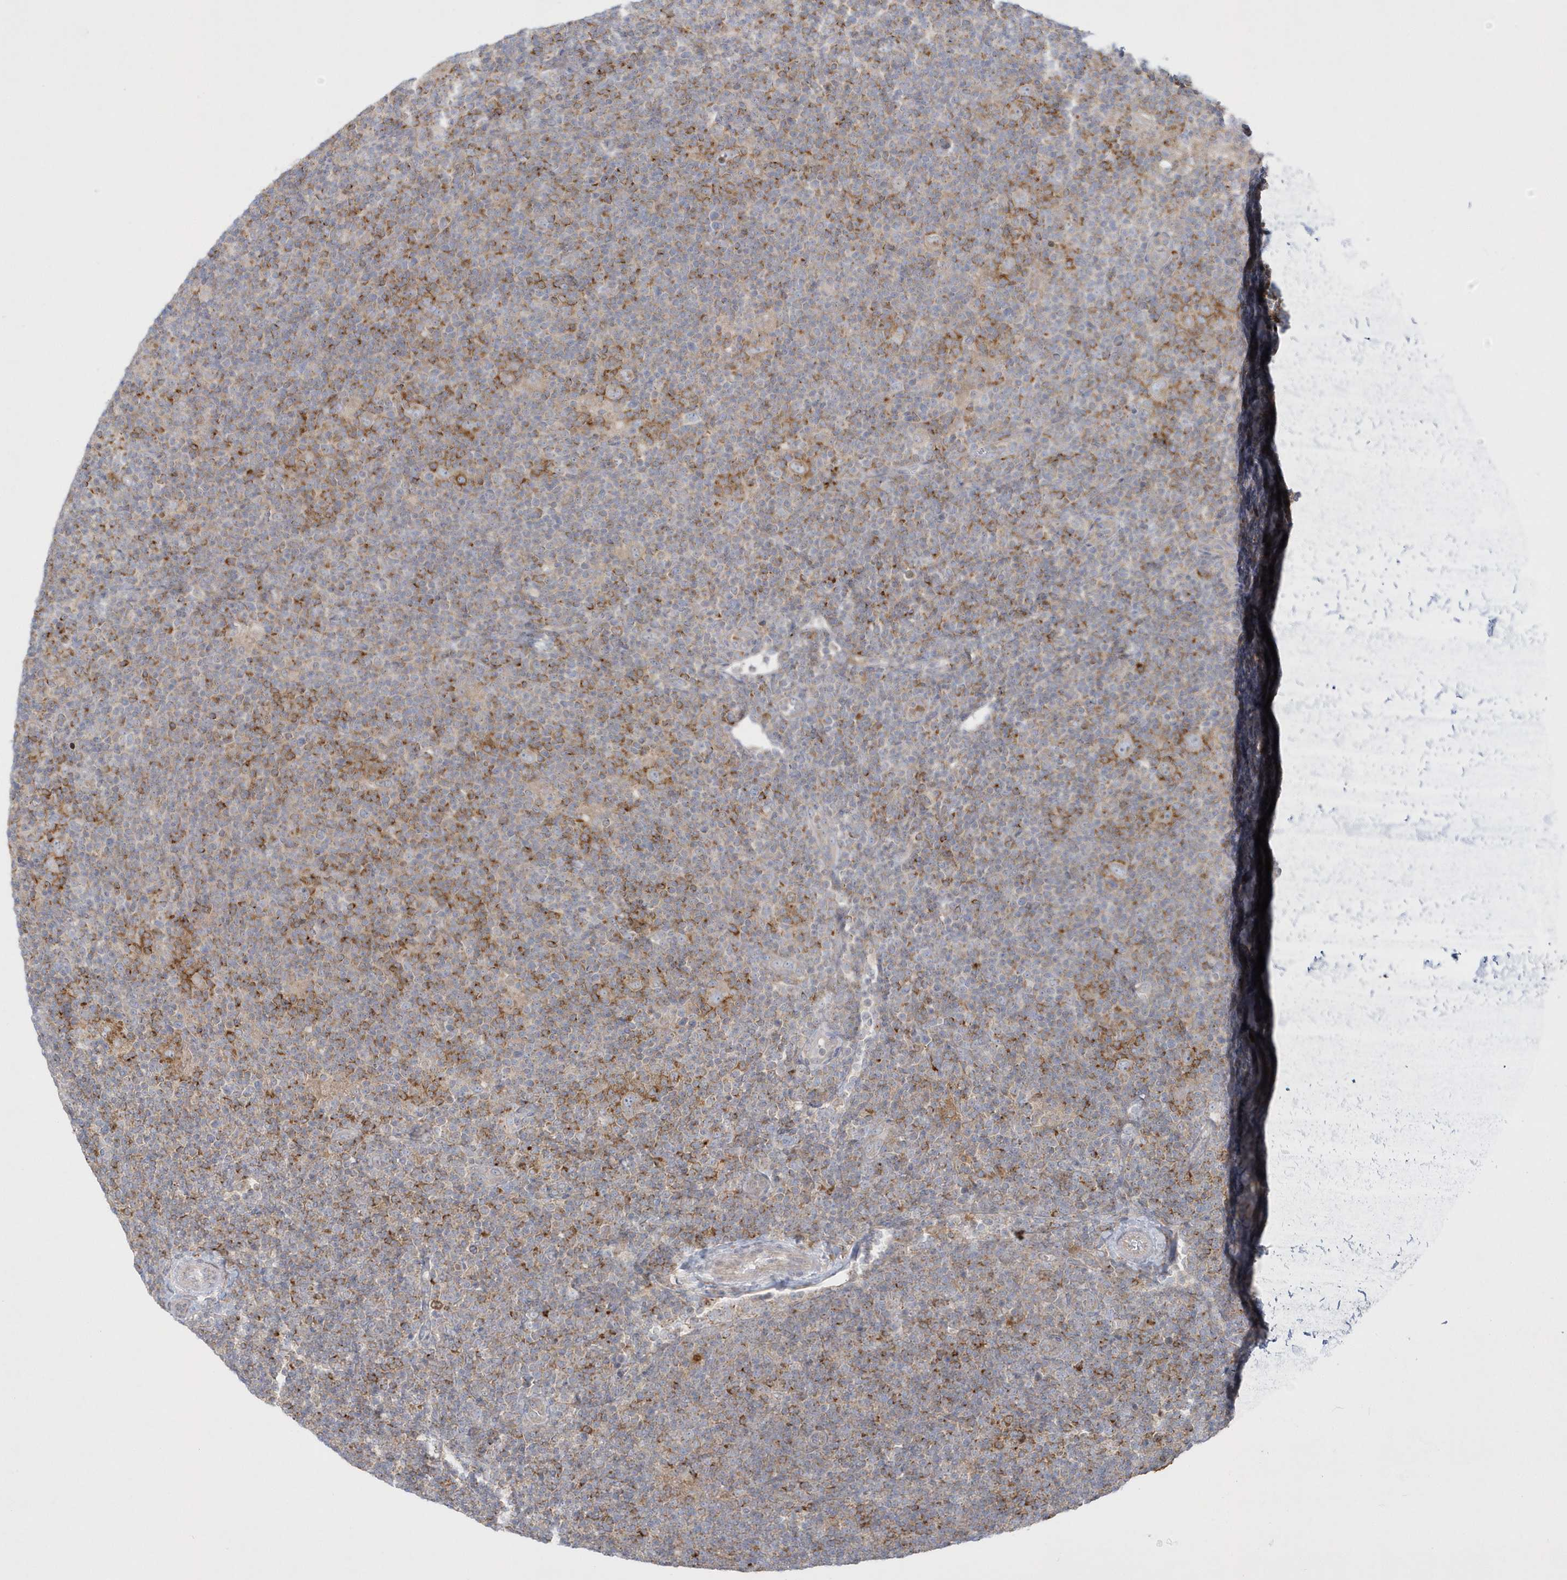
{"staining": {"intensity": "weak", "quantity": ">75%", "location": "cytoplasmic/membranous"}, "tissue": "lymphoma", "cell_type": "Tumor cells", "image_type": "cancer", "snomed": [{"axis": "morphology", "description": "Hodgkin's disease, NOS"}, {"axis": "topography", "description": "Lymph node"}], "caption": "Immunohistochemistry histopathology image of human lymphoma stained for a protein (brown), which reveals low levels of weak cytoplasmic/membranous positivity in approximately >75% of tumor cells.", "gene": "DNAJC18", "patient": {"sex": "female", "age": 57}}